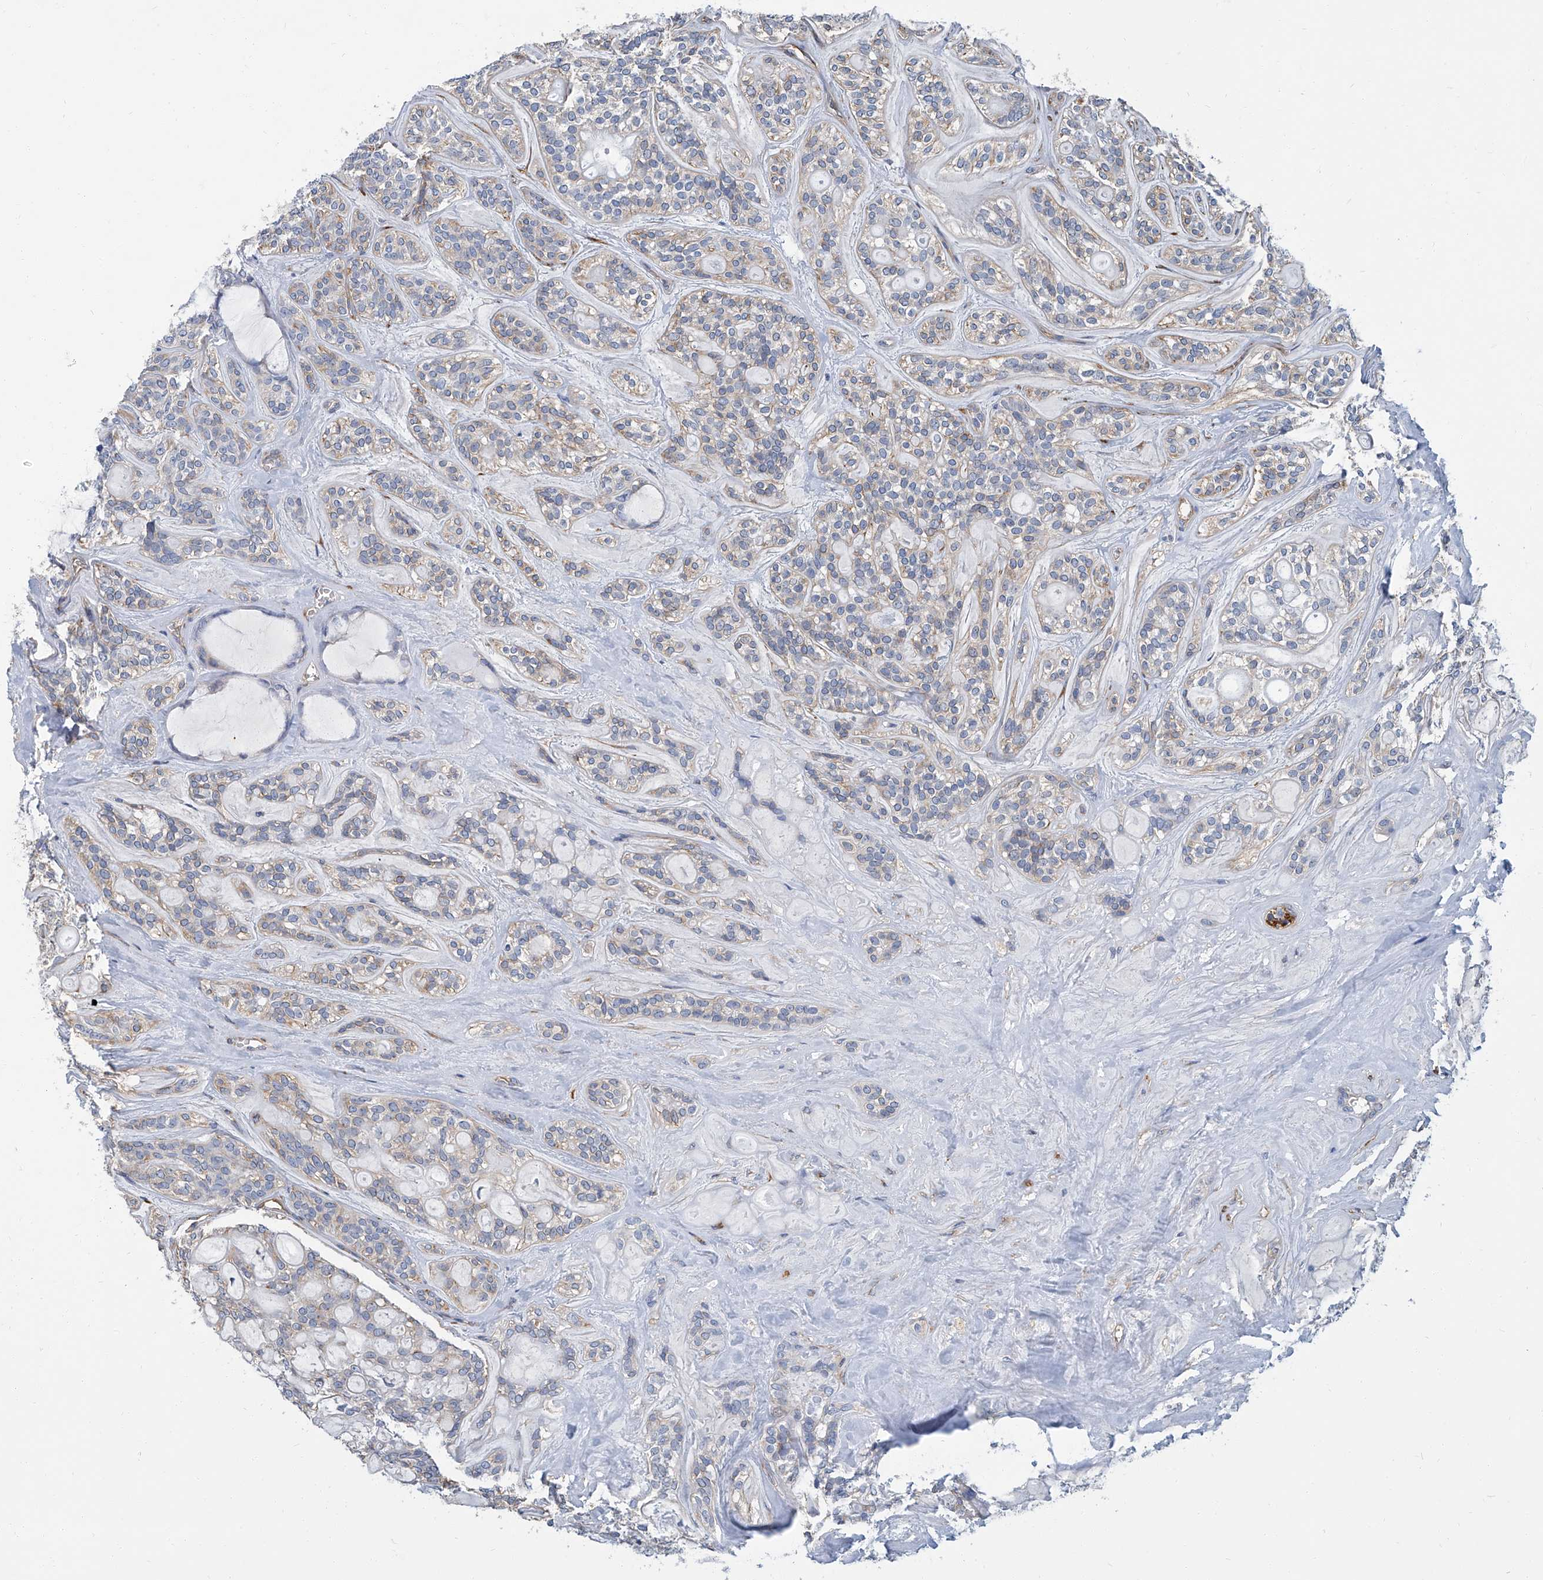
{"staining": {"intensity": "weak", "quantity": "<25%", "location": "cytoplasmic/membranous"}, "tissue": "head and neck cancer", "cell_type": "Tumor cells", "image_type": "cancer", "snomed": [{"axis": "morphology", "description": "Adenocarcinoma, NOS"}, {"axis": "topography", "description": "Head-Neck"}], "caption": "DAB (3,3'-diaminobenzidine) immunohistochemical staining of human head and neck cancer (adenocarcinoma) demonstrates no significant expression in tumor cells. The staining was performed using DAB (3,3'-diaminobenzidine) to visualize the protein expression in brown, while the nuclei were stained in blue with hematoxylin (Magnification: 20x).", "gene": "PSMB10", "patient": {"sex": "male", "age": 66}}